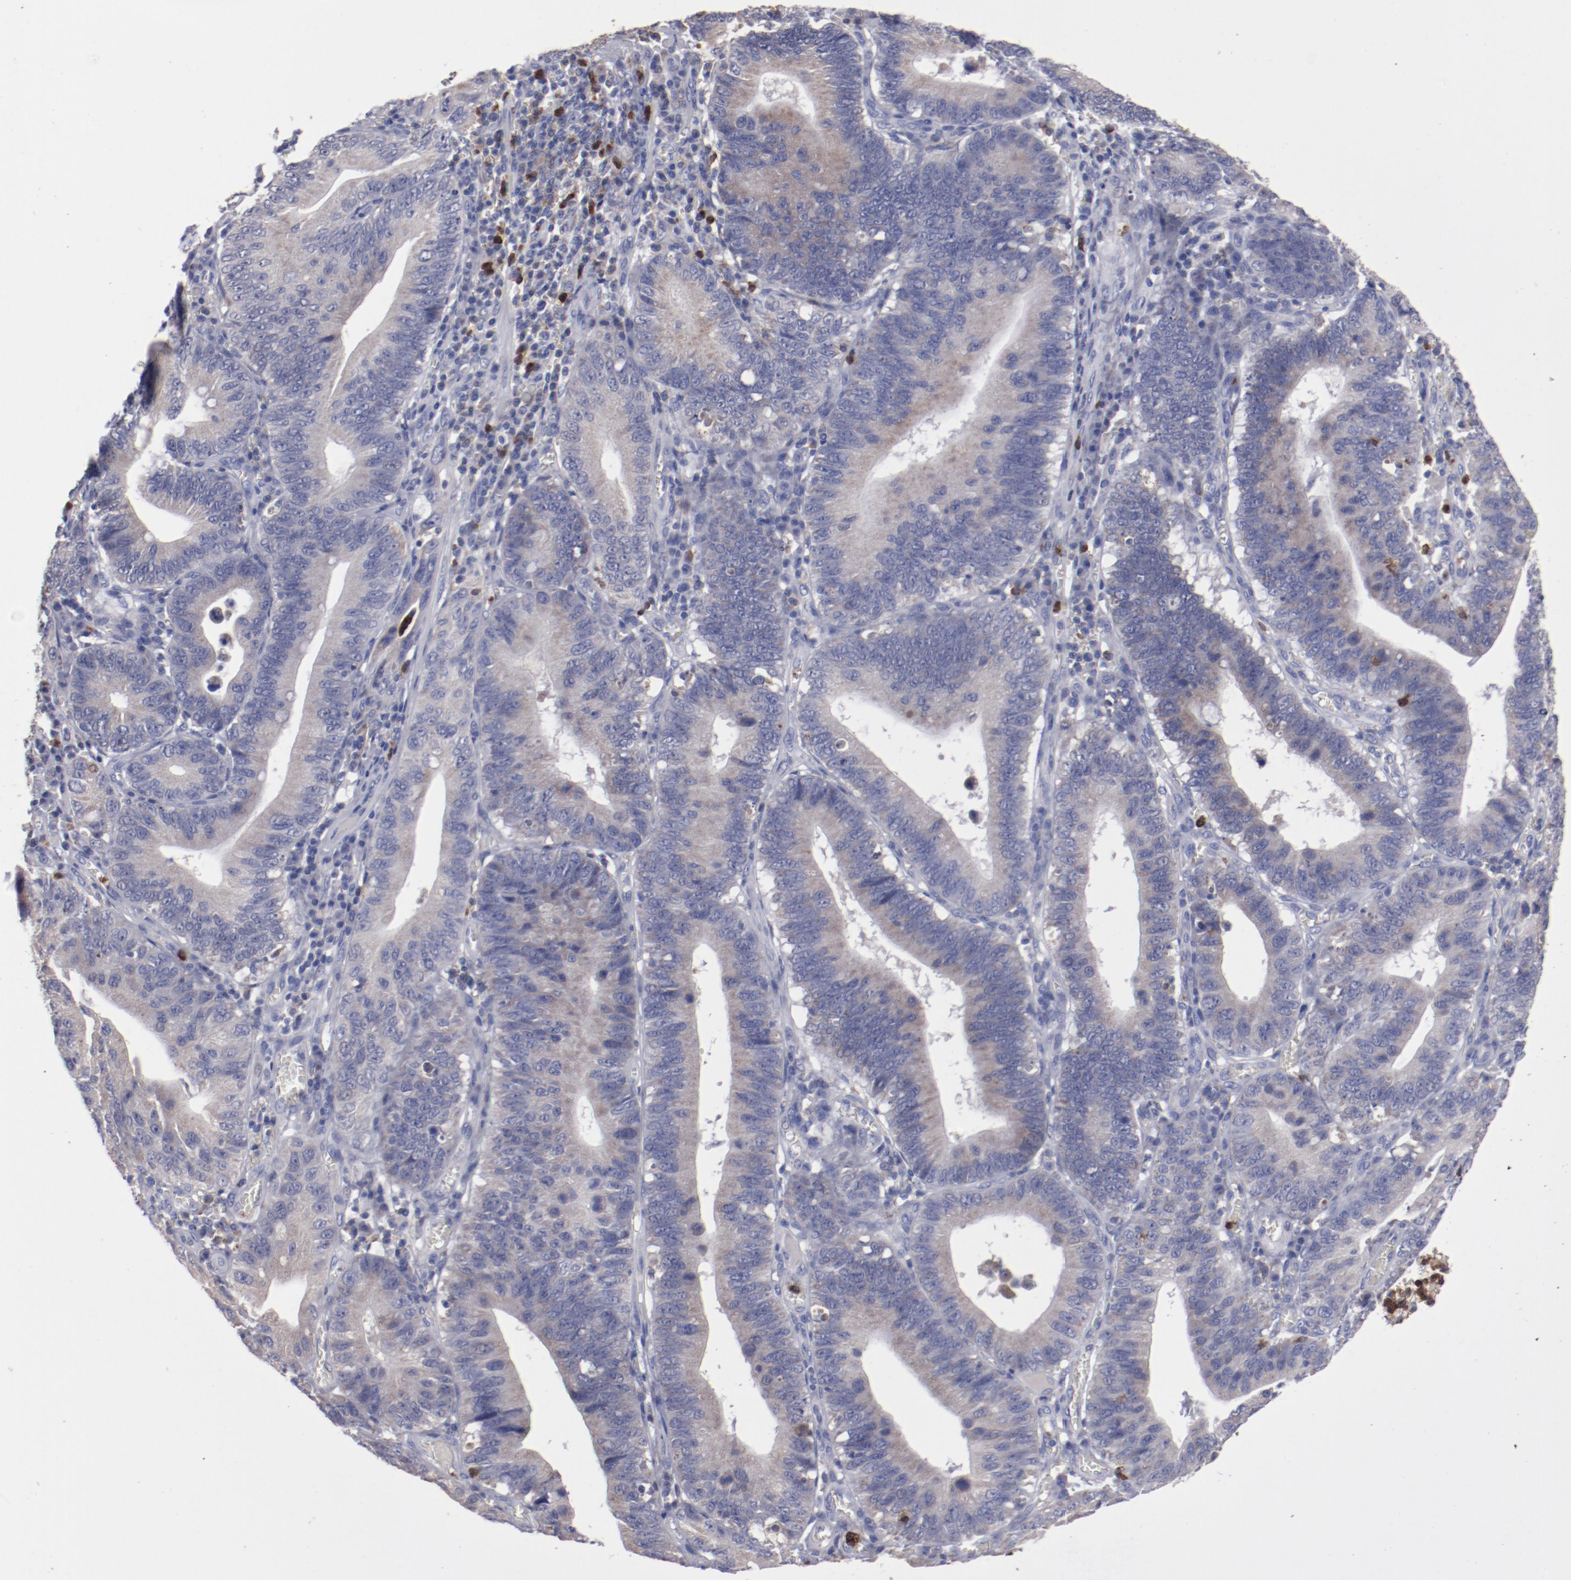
{"staining": {"intensity": "weak", "quantity": ">75%", "location": "cytoplasmic/membranous"}, "tissue": "stomach cancer", "cell_type": "Tumor cells", "image_type": "cancer", "snomed": [{"axis": "morphology", "description": "Adenocarcinoma, NOS"}, {"axis": "topography", "description": "Stomach"}, {"axis": "topography", "description": "Gastric cardia"}], "caption": "The immunohistochemical stain labels weak cytoplasmic/membranous expression in tumor cells of stomach adenocarcinoma tissue.", "gene": "FGR", "patient": {"sex": "male", "age": 59}}